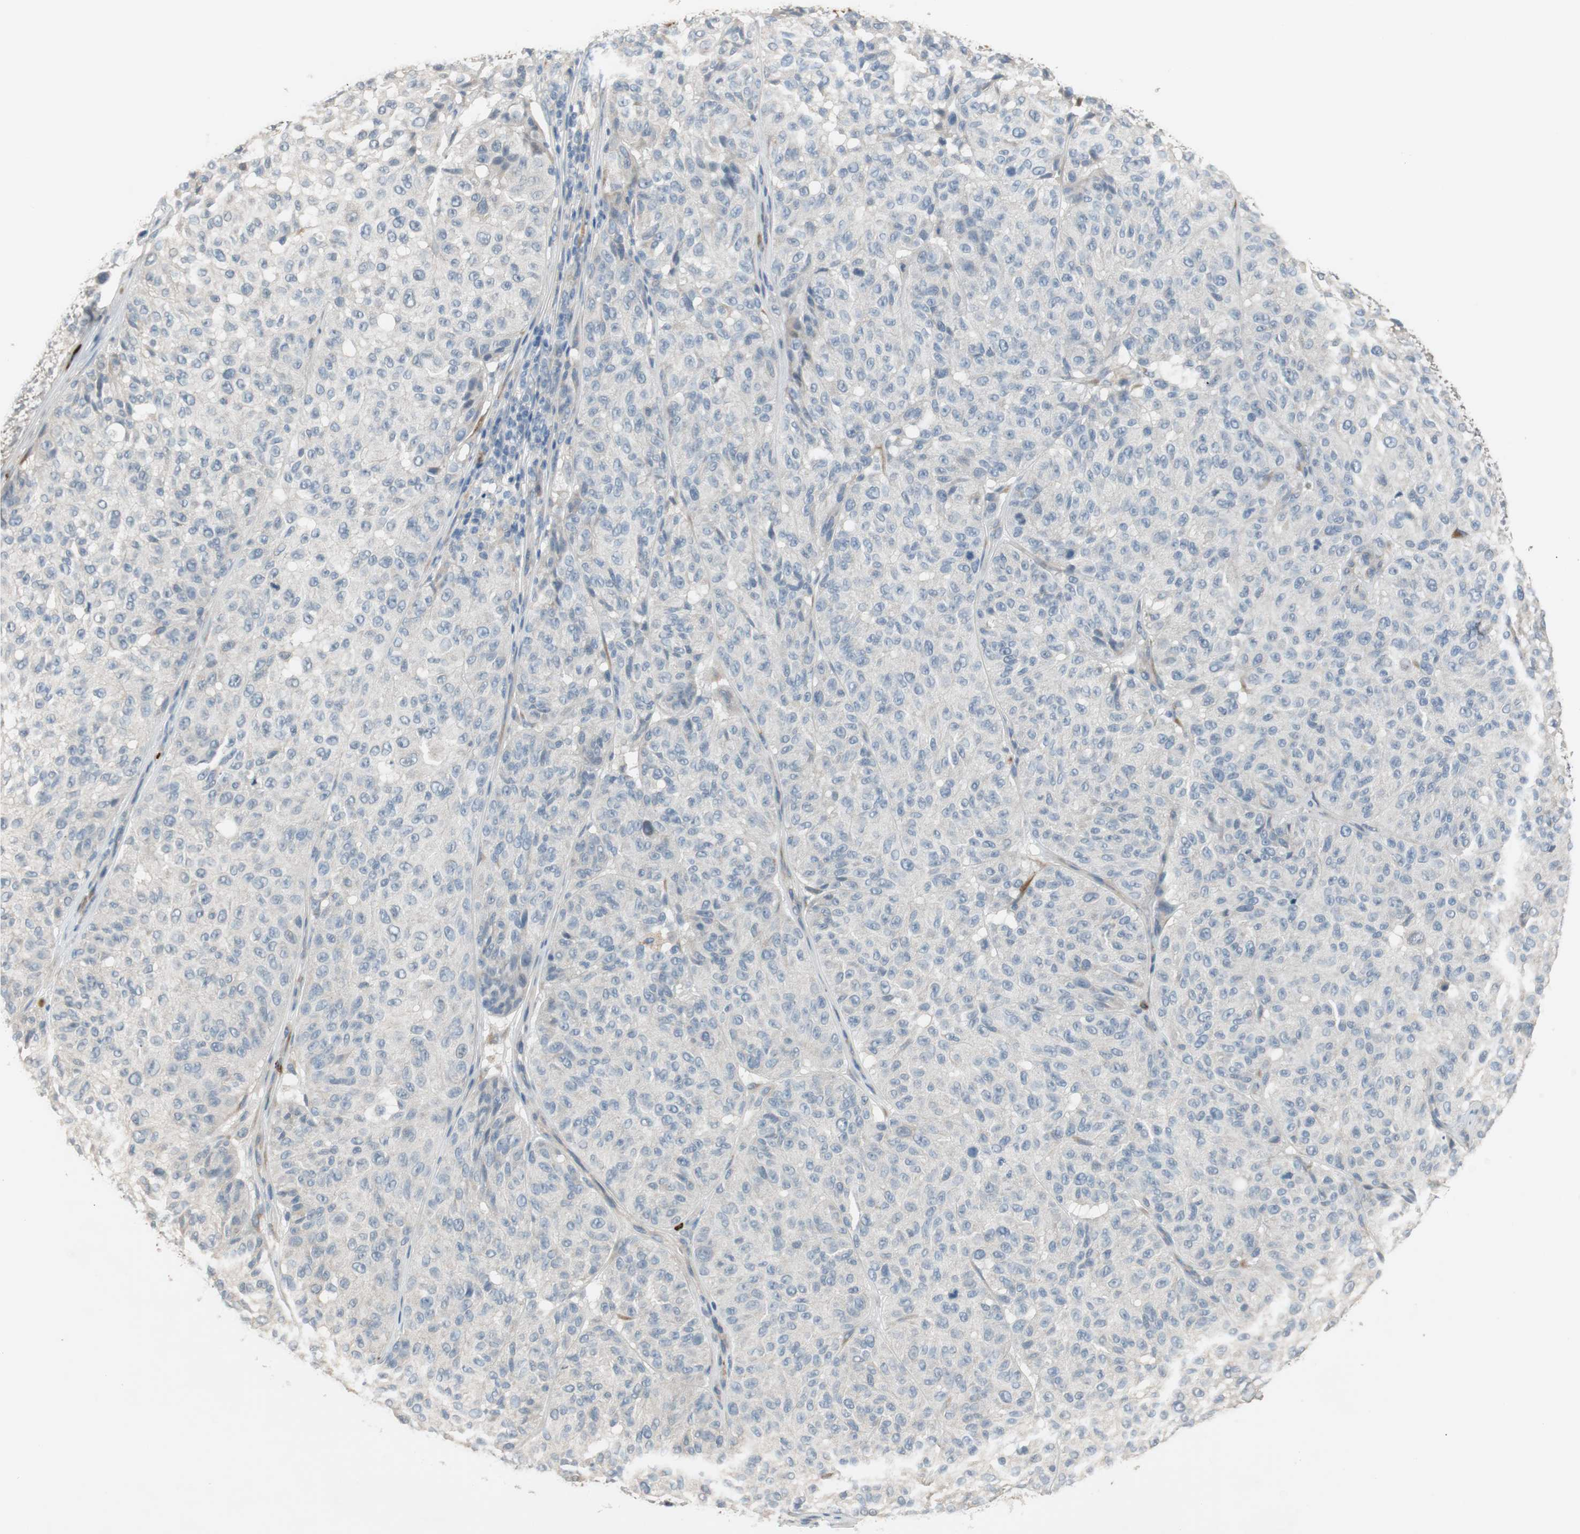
{"staining": {"intensity": "negative", "quantity": "none", "location": "none"}, "tissue": "melanoma", "cell_type": "Tumor cells", "image_type": "cancer", "snomed": [{"axis": "morphology", "description": "Malignant melanoma, NOS"}, {"axis": "topography", "description": "Skin"}], "caption": "High magnification brightfield microscopy of malignant melanoma stained with DAB (3,3'-diaminobenzidine) (brown) and counterstained with hematoxylin (blue): tumor cells show no significant expression.", "gene": "COL12A1", "patient": {"sex": "female", "age": 46}}